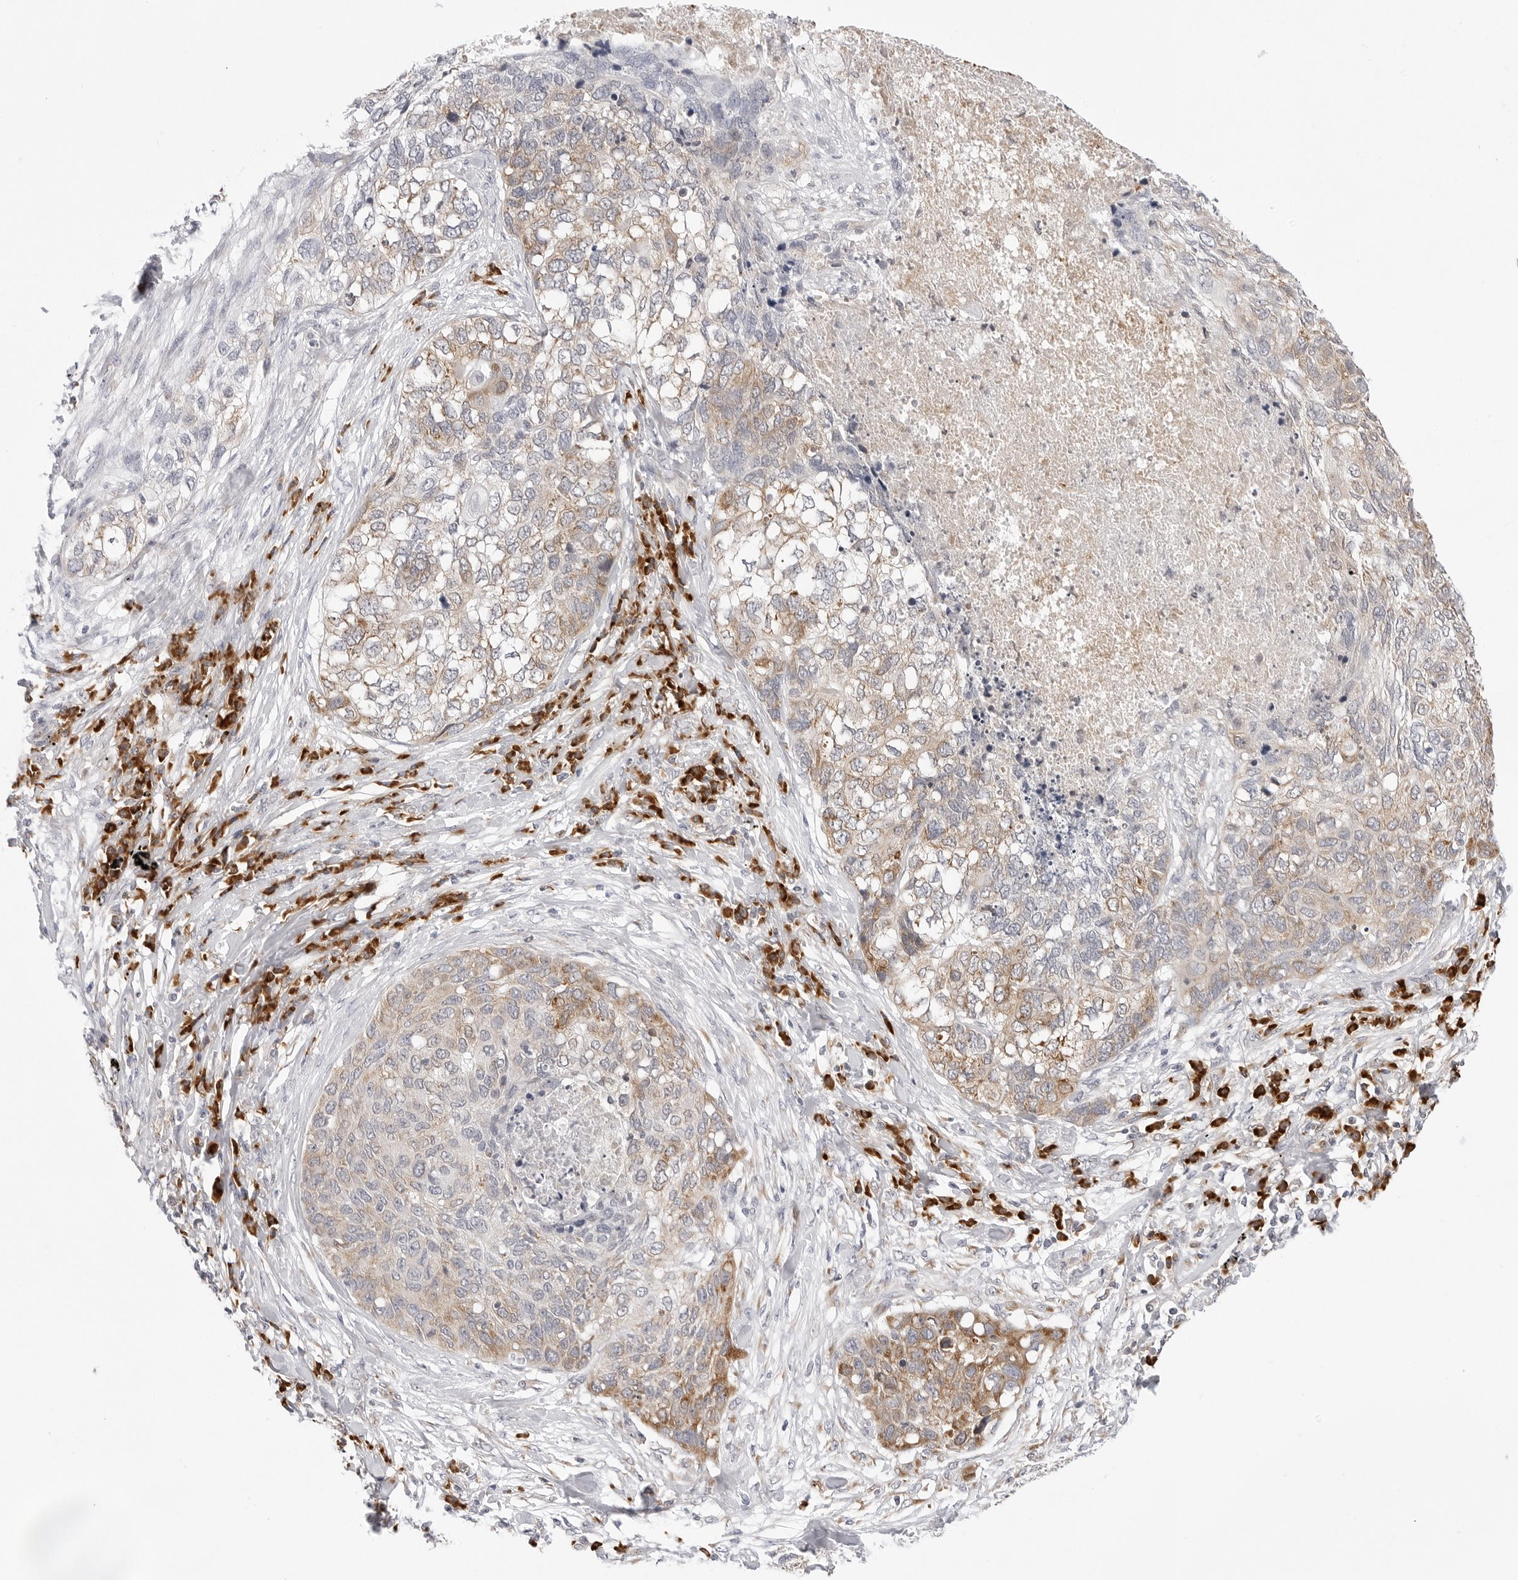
{"staining": {"intensity": "moderate", "quantity": "<25%", "location": "cytoplasmic/membranous"}, "tissue": "lung cancer", "cell_type": "Tumor cells", "image_type": "cancer", "snomed": [{"axis": "morphology", "description": "Squamous cell carcinoma, NOS"}, {"axis": "topography", "description": "Lung"}], "caption": "Immunohistochemical staining of human squamous cell carcinoma (lung) demonstrates low levels of moderate cytoplasmic/membranous protein positivity in approximately <25% of tumor cells.", "gene": "RPN1", "patient": {"sex": "female", "age": 63}}